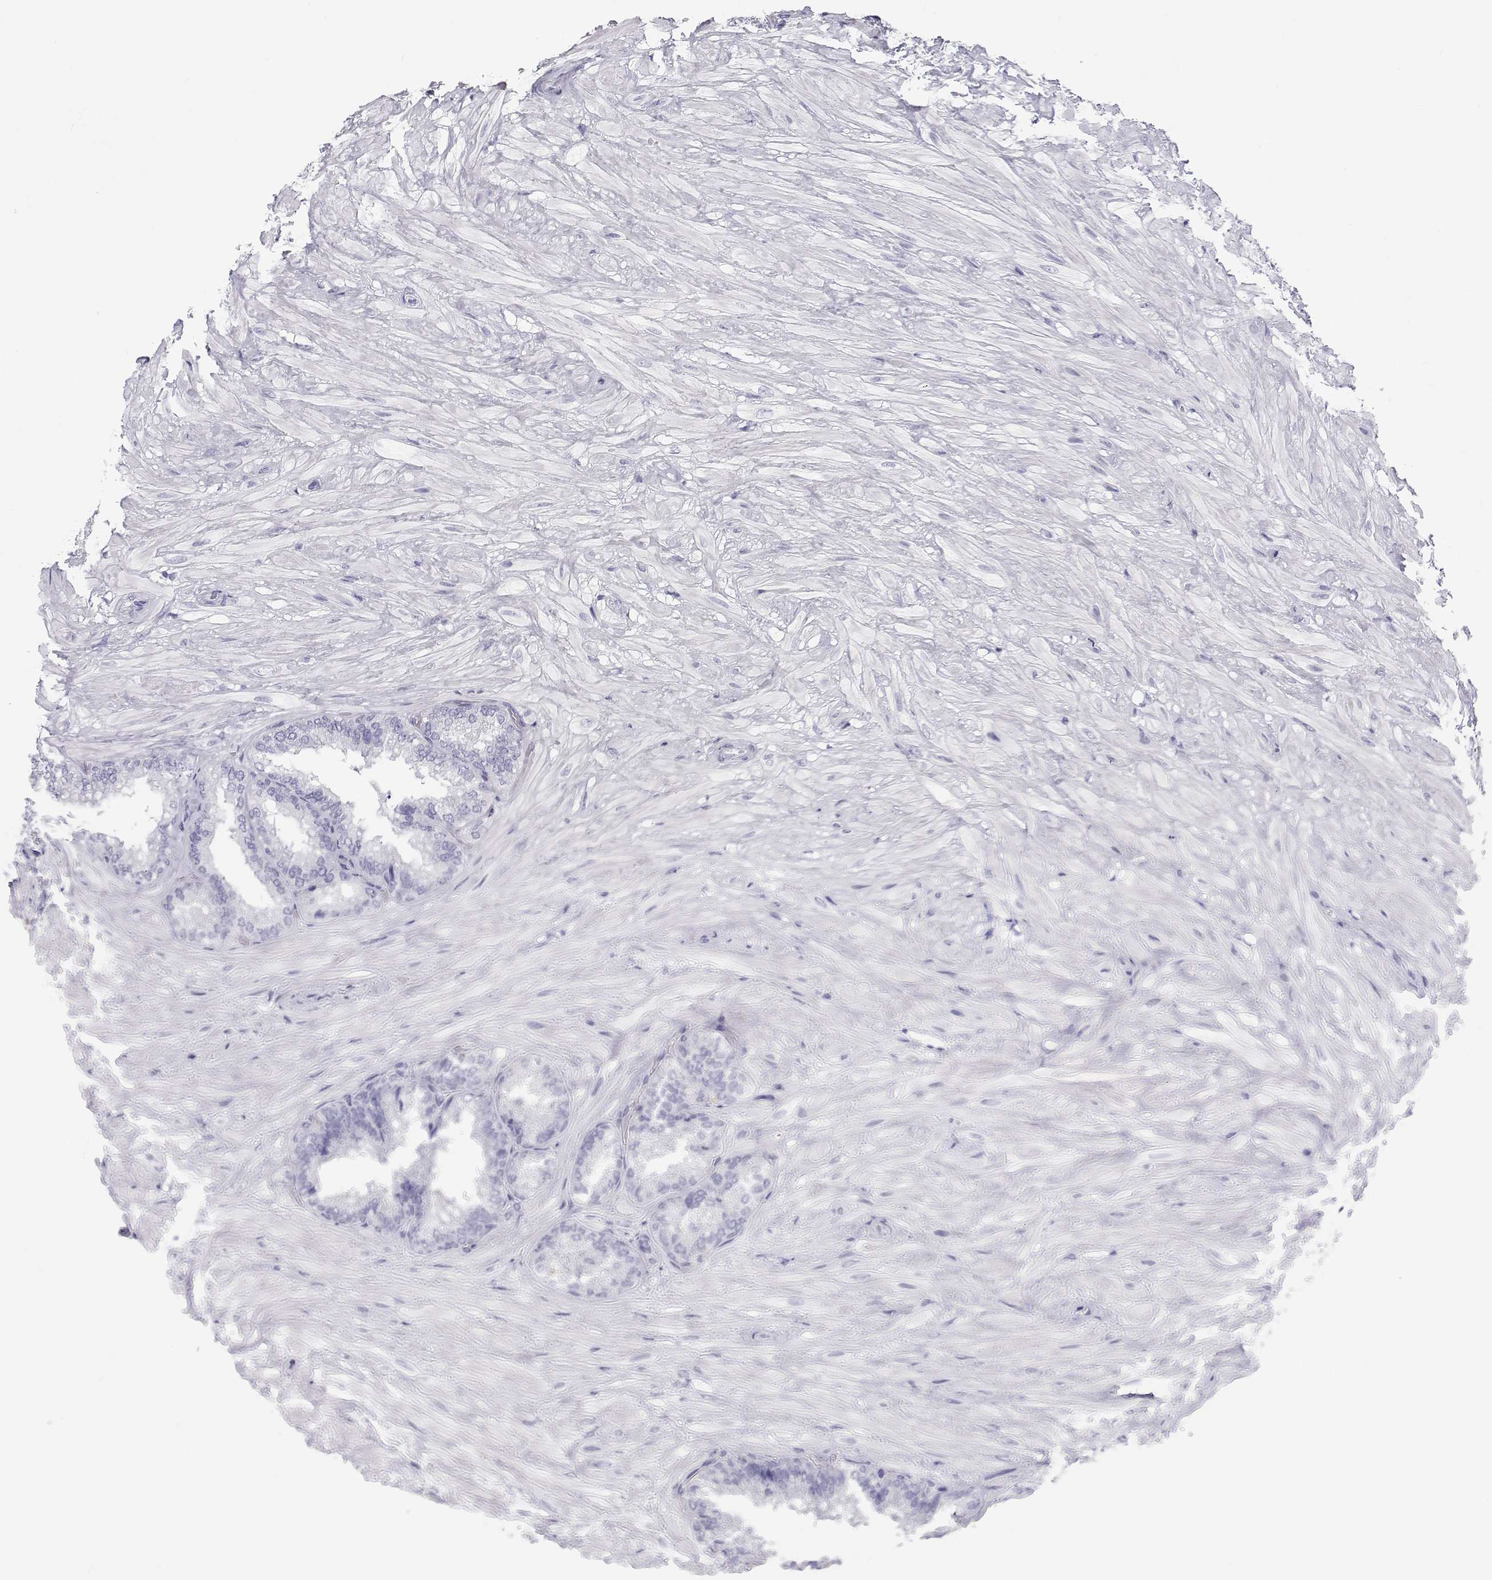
{"staining": {"intensity": "weak", "quantity": "<25%", "location": "cytoplasmic/membranous"}, "tissue": "seminal vesicle", "cell_type": "Glandular cells", "image_type": "normal", "snomed": [{"axis": "morphology", "description": "Normal tissue, NOS"}, {"axis": "topography", "description": "Seminal veicle"}], "caption": "DAB immunohistochemical staining of unremarkable seminal vesicle reveals no significant positivity in glandular cells.", "gene": "SFTPB", "patient": {"sex": "male", "age": 68}}